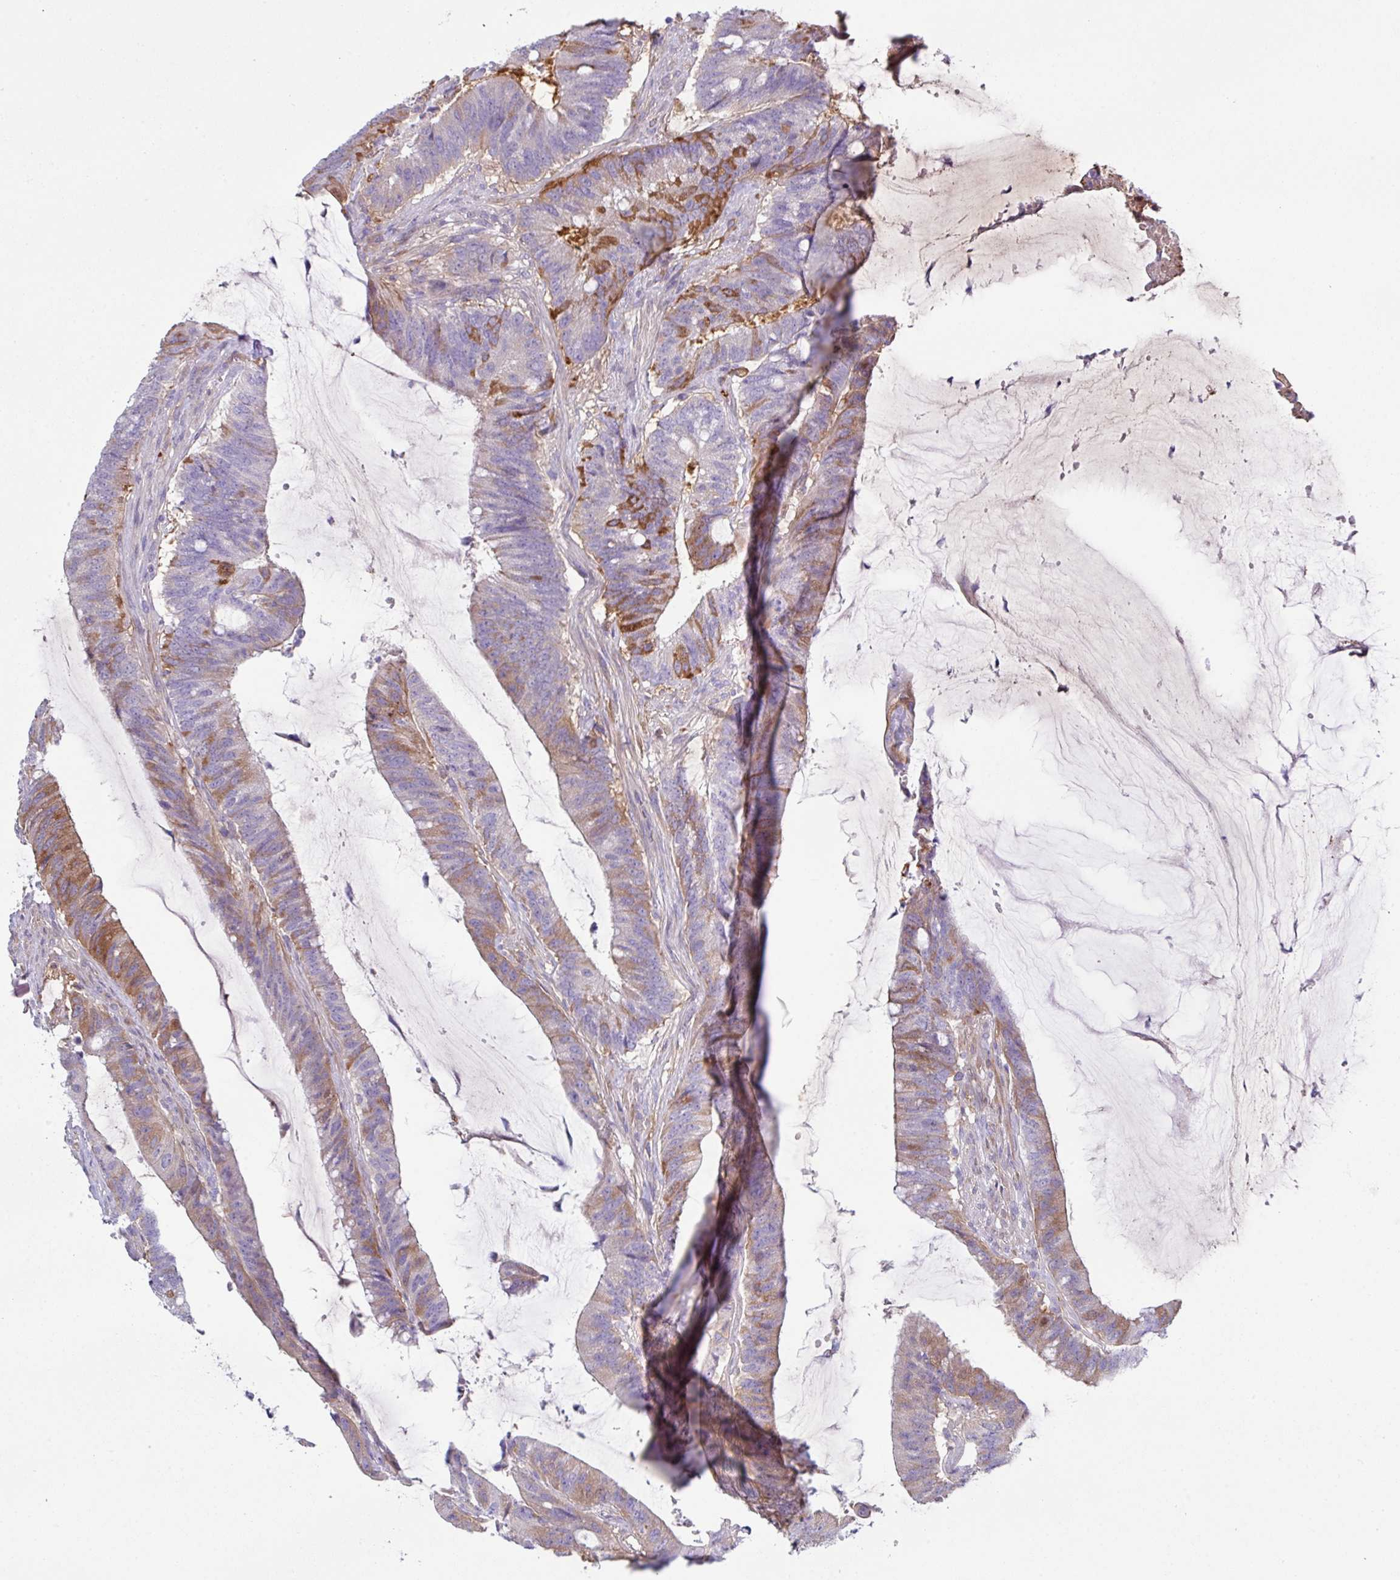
{"staining": {"intensity": "moderate", "quantity": "<25%", "location": "cytoplasmic/membranous"}, "tissue": "colorectal cancer", "cell_type": "Tumor cells", "image_type": "cancer", "snomed": [{"axis": "morphology", "description": "Adenocarcinoma, NOS"}, {"axis": "topography", "description": "Colon"}], "caption": "An immunohistochemistry (IHC) micrograph of neoplastic tissue is shown. Protein staining in brown shows moderate cytoplasmic/membranous positivity in colorectal adenocarcinoma within tumor cells. Using DAB (3,3'-diaminobenzidine) (brown) and hematoxylin (blue) stains, captured at high magnification using brightfield microscopy.", "gene": "DNAL1", "patient": {"sex": "female", "age": 43}}